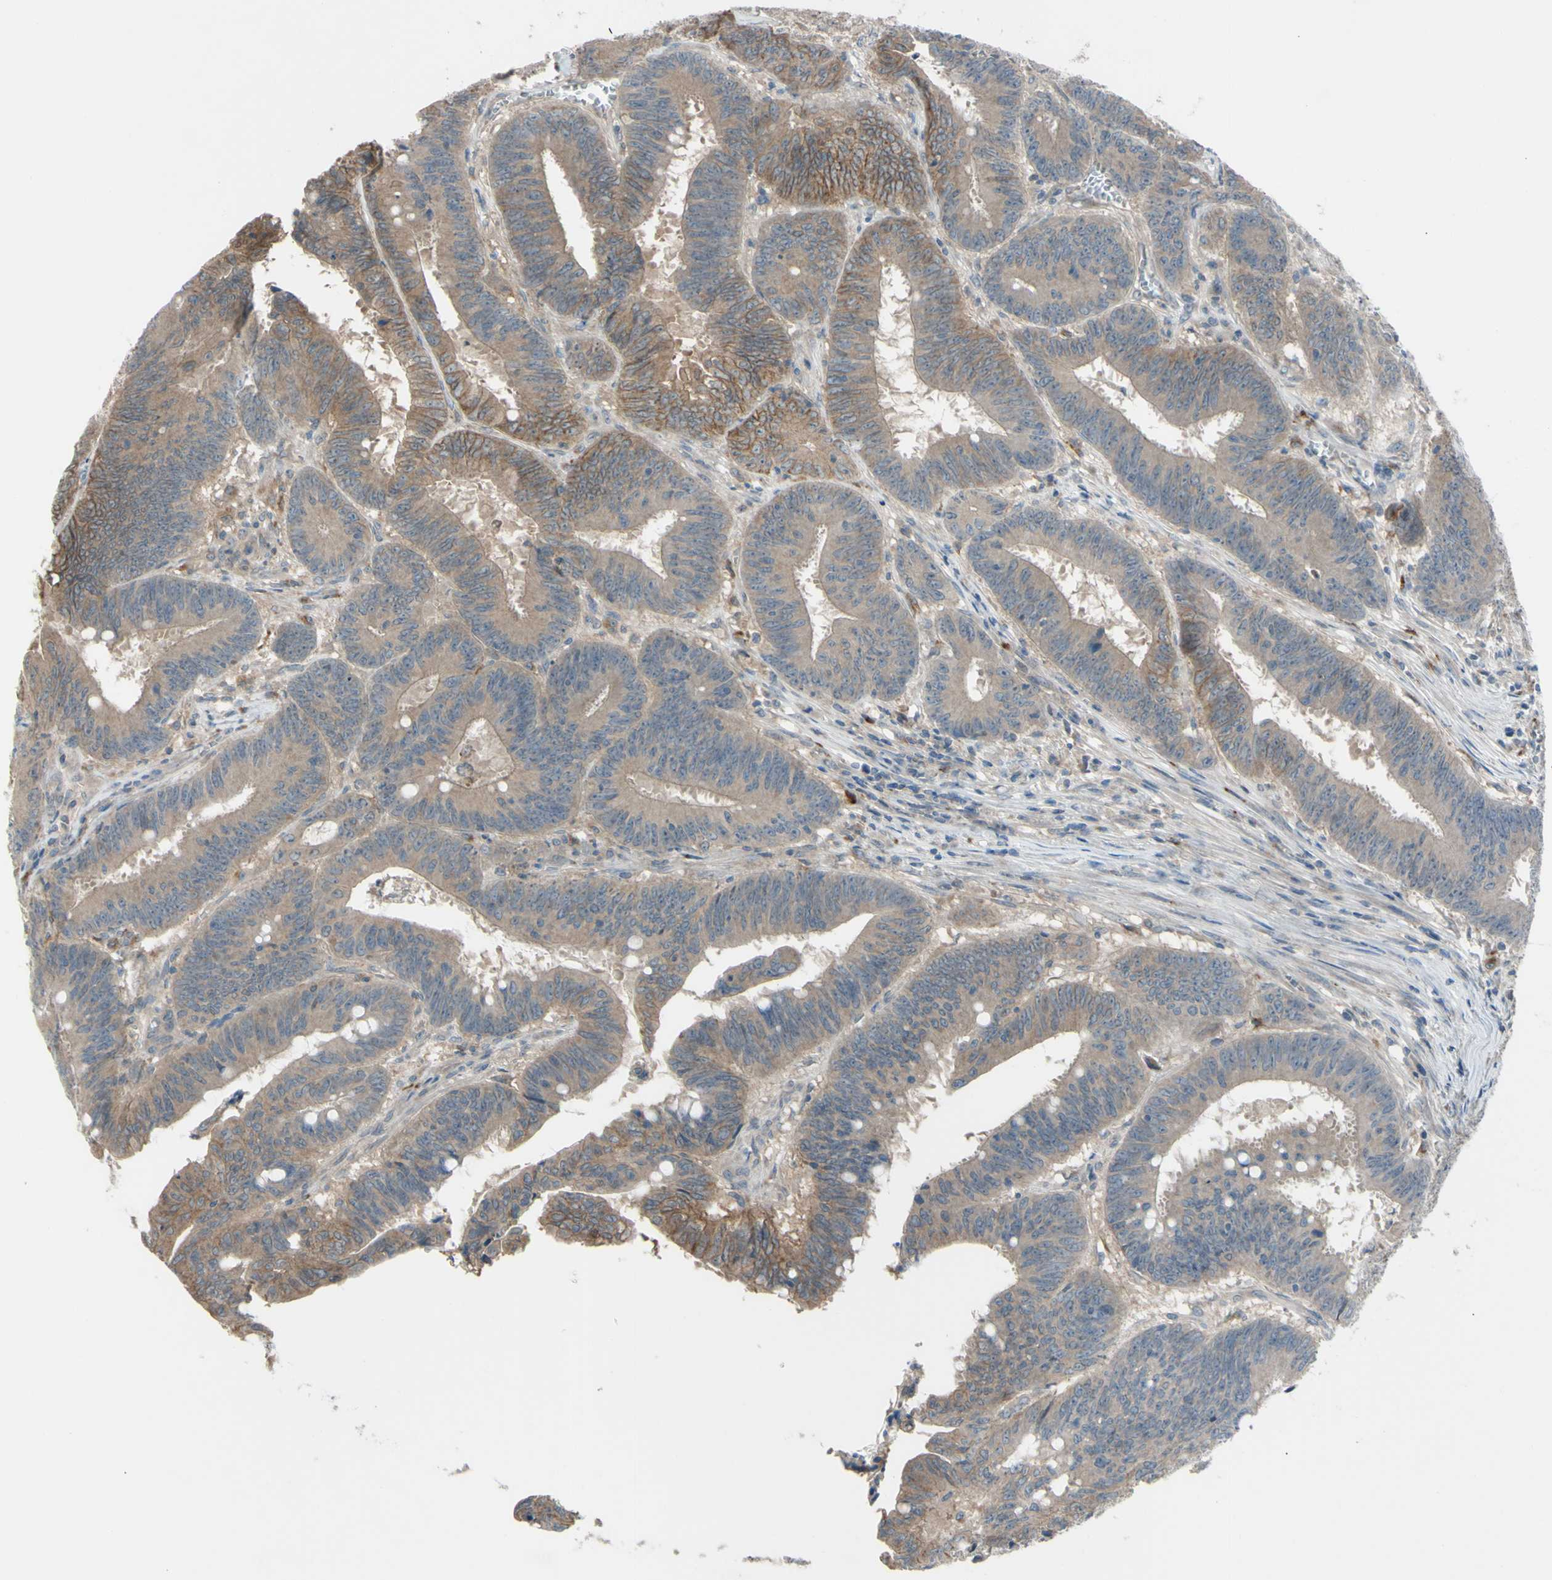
{"staining": {"intensity": "moderate", "quantity": ">75%", "location": "cytoplasmic/membranous"}, "tissue": "colorectal cancer", "cell_type": "Tumor cells", "image_type": "cancer", "snomed": [{"axis": "morphology", "description": "Adenocarcinoma, NOS"}, {"axis": "topography", "description": "Colon"}], "caption": "Protein staining of colorectal cancer (adenocarcinoma) tissue demonstrates moderate cytoplasmic/membranous staining in approximately >75% of tumor cells. (DAB (3,3'-diaminobenzidine) IHC with brightfield microscopy, high magnification).", "gene": "AFP", "patient": {"sex": "male", "age": 45}}